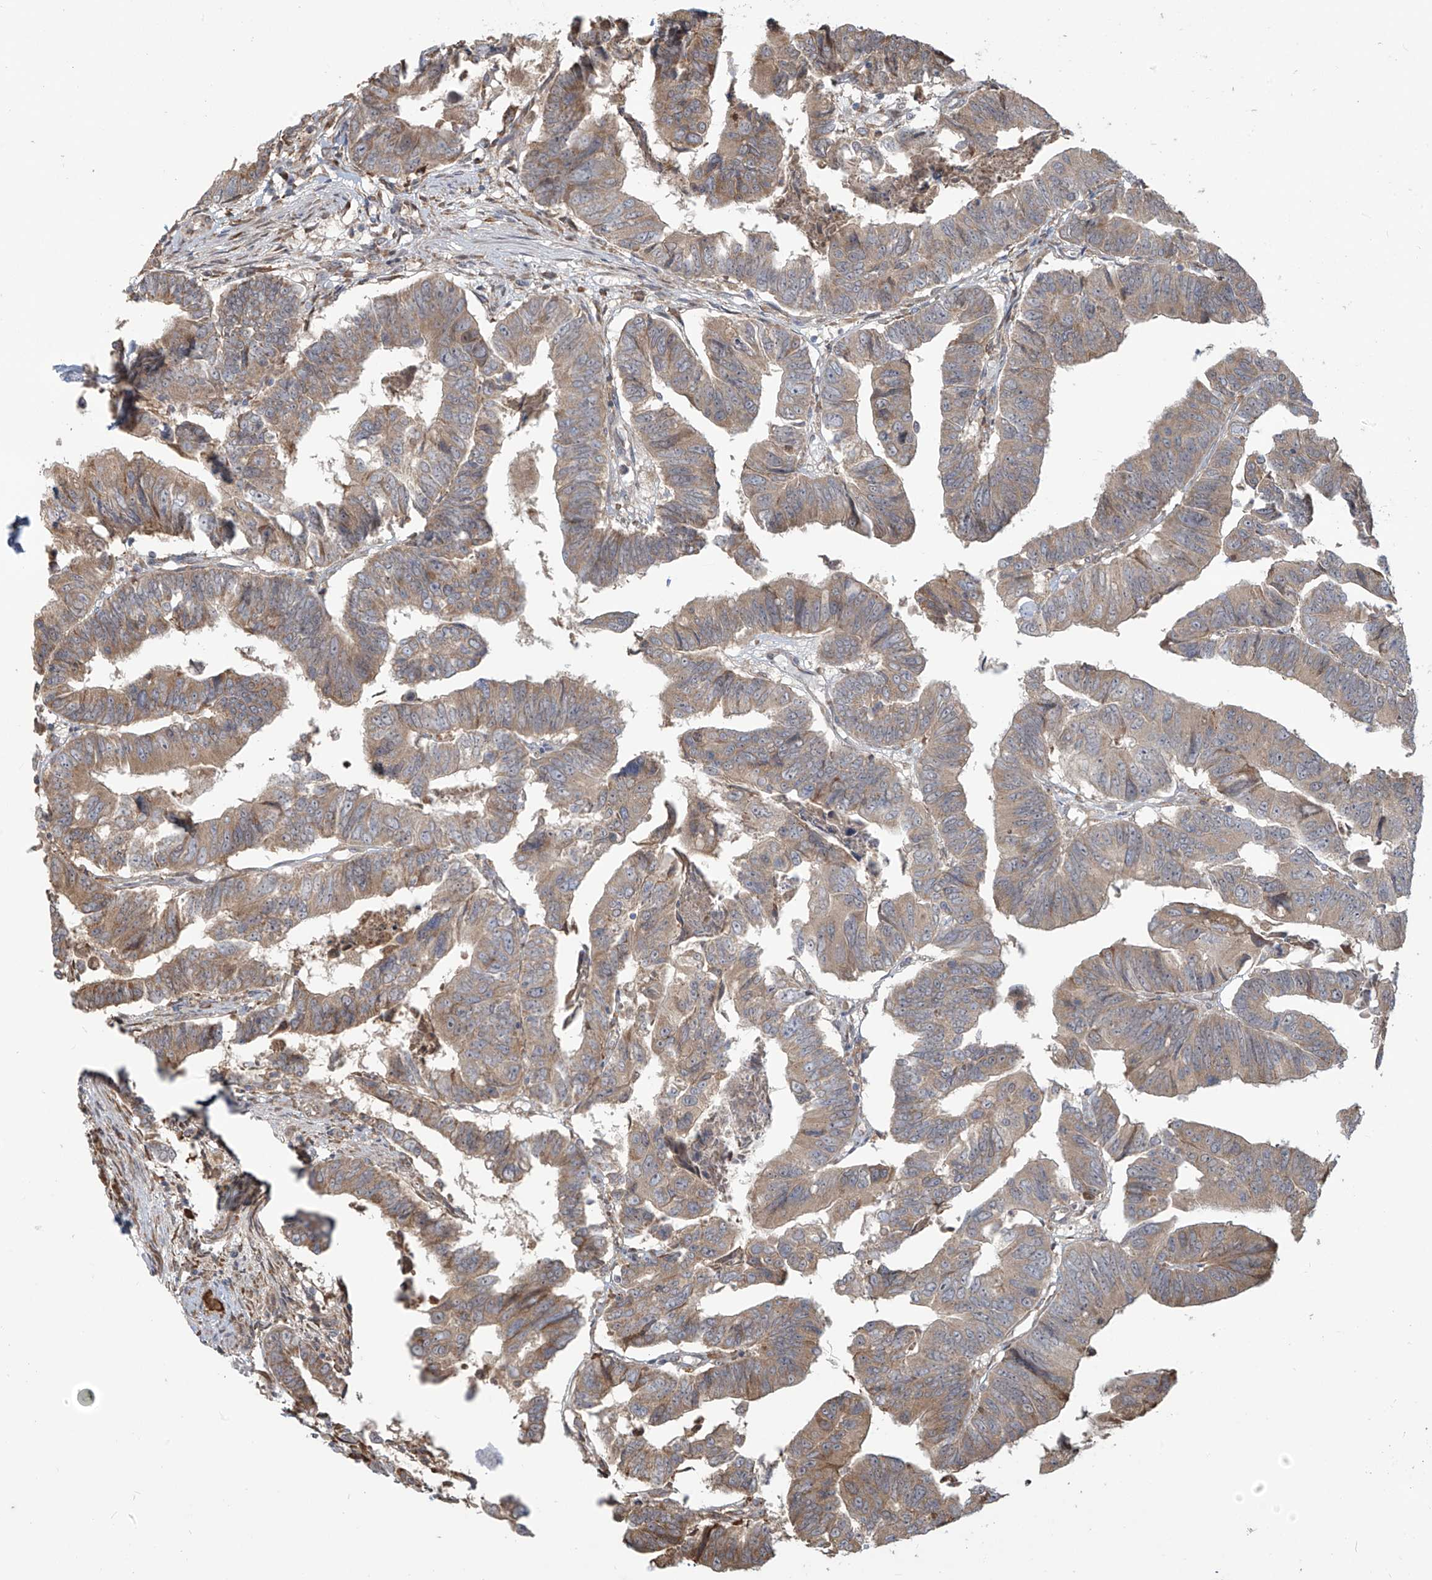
{"staining": {"intensity": "weak", "quantity": ">75%", "location": "cytoplasmic/membranous"}, "tissue": "colorectal cancer", "cell_type": "Tumor cells", "image_type": "cancer", "snomed": [{"axis": "morphology", "description": "Adenocarcinoma, NOS"}, {"axis": "topography", "description": "Rectum"}], "caption": "A brown stain shows weak cytoplasmic/membranous staining of a protein in human adenocarcinoma (colorectal) tumor cells.", "gene": "PLEKHM3", "patient": {"sex": "female", "age": 65}}